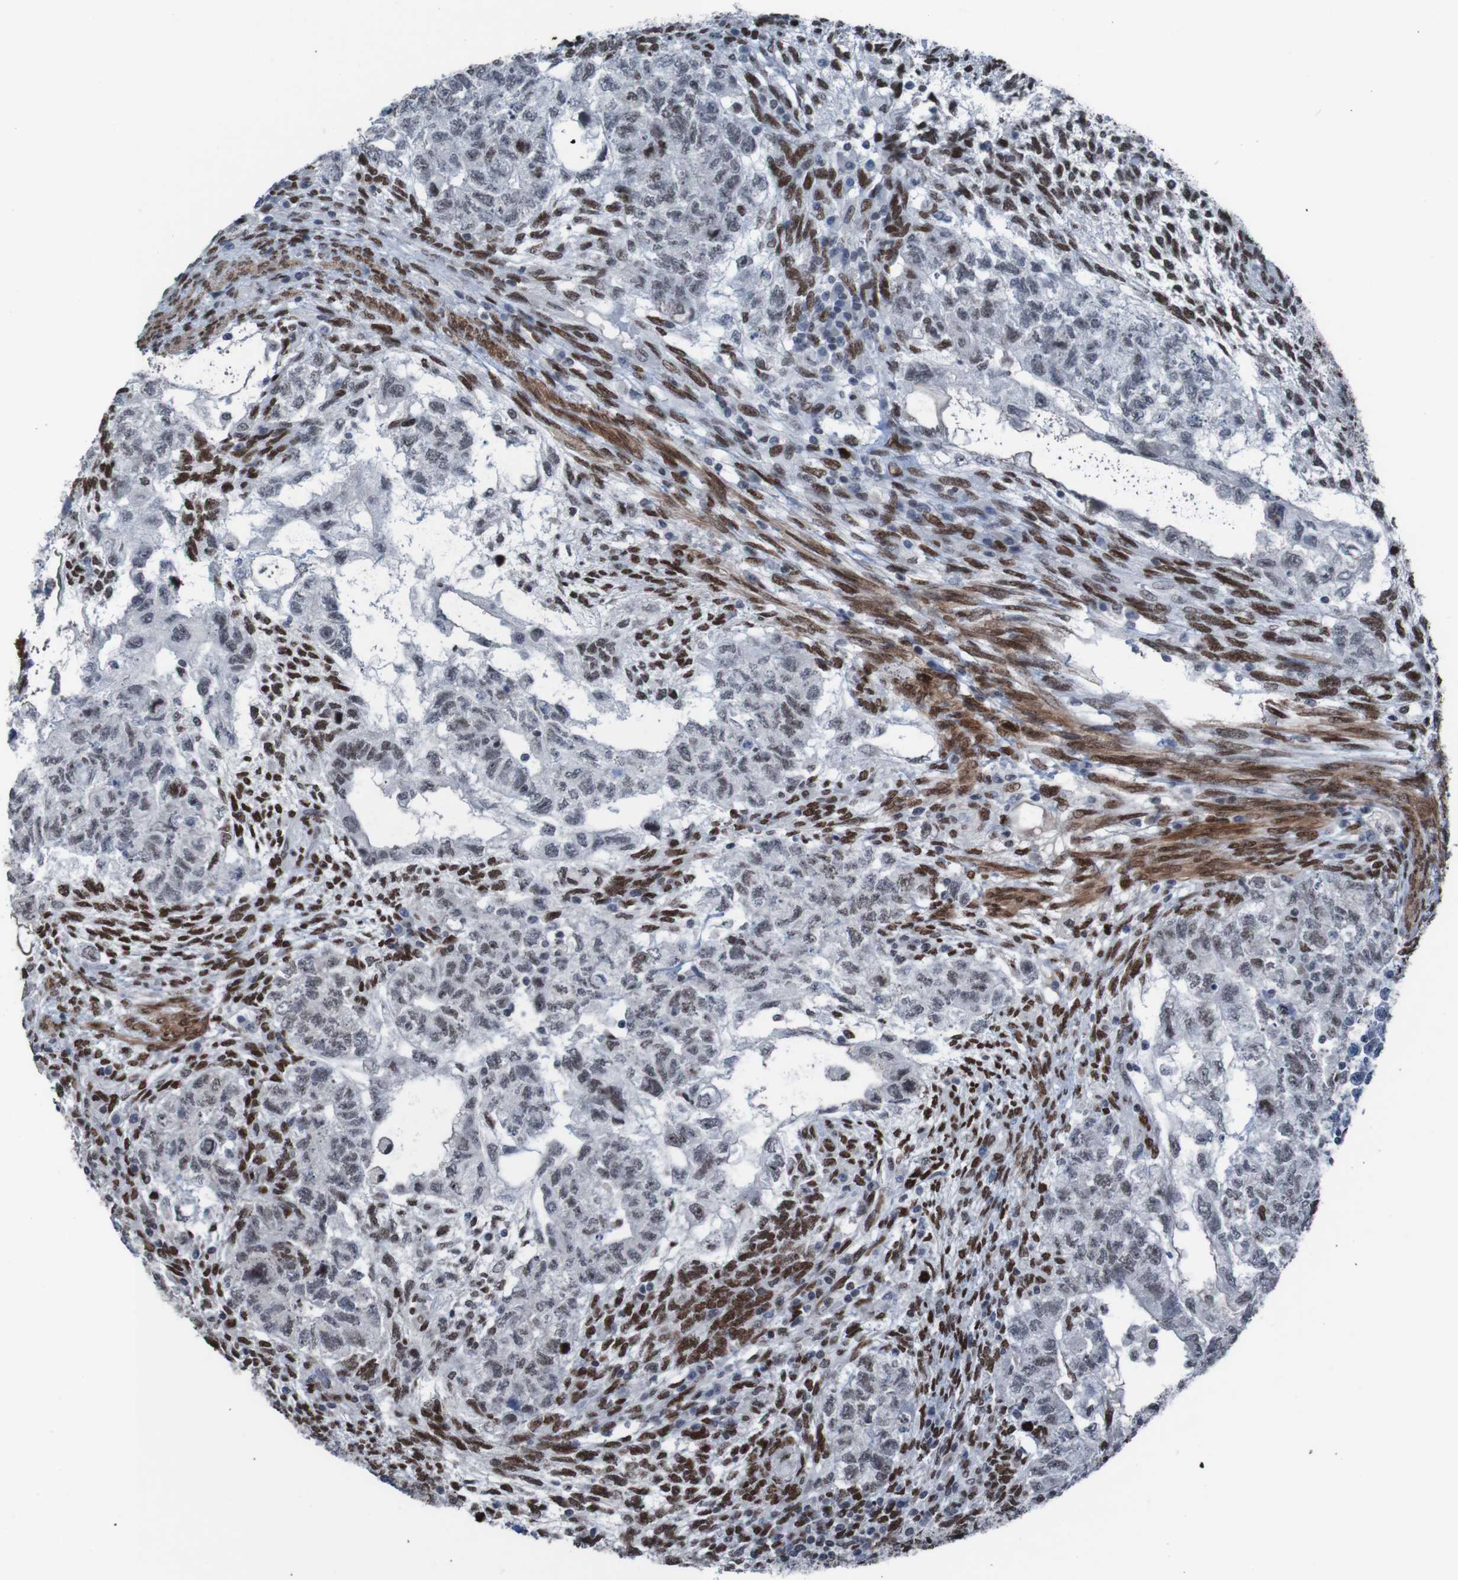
{"staining": {"intensity": "moderate", "quantity": "<25%", "location": "nuclear"}, "tissue": "testis cancer", "cell_type": "Tumor cells", "image_type": "cancer", "snomed": [{"axis": "morphology", "description": "Normal tissue, NOS"}, {"axis": "morphology", "description": "Carcinoma, Embryonal, NOS"}, {"axis": "topography", "description": "Testis"}], "caption": "The histopathology image shows immunohistochemical staining of embryonal carcinoma (testis). There is moderate nuclear expression is seen in about <25% of tumor cells.", "gene": "PHF2", "patient": {"sex": "male", "age": 36}}